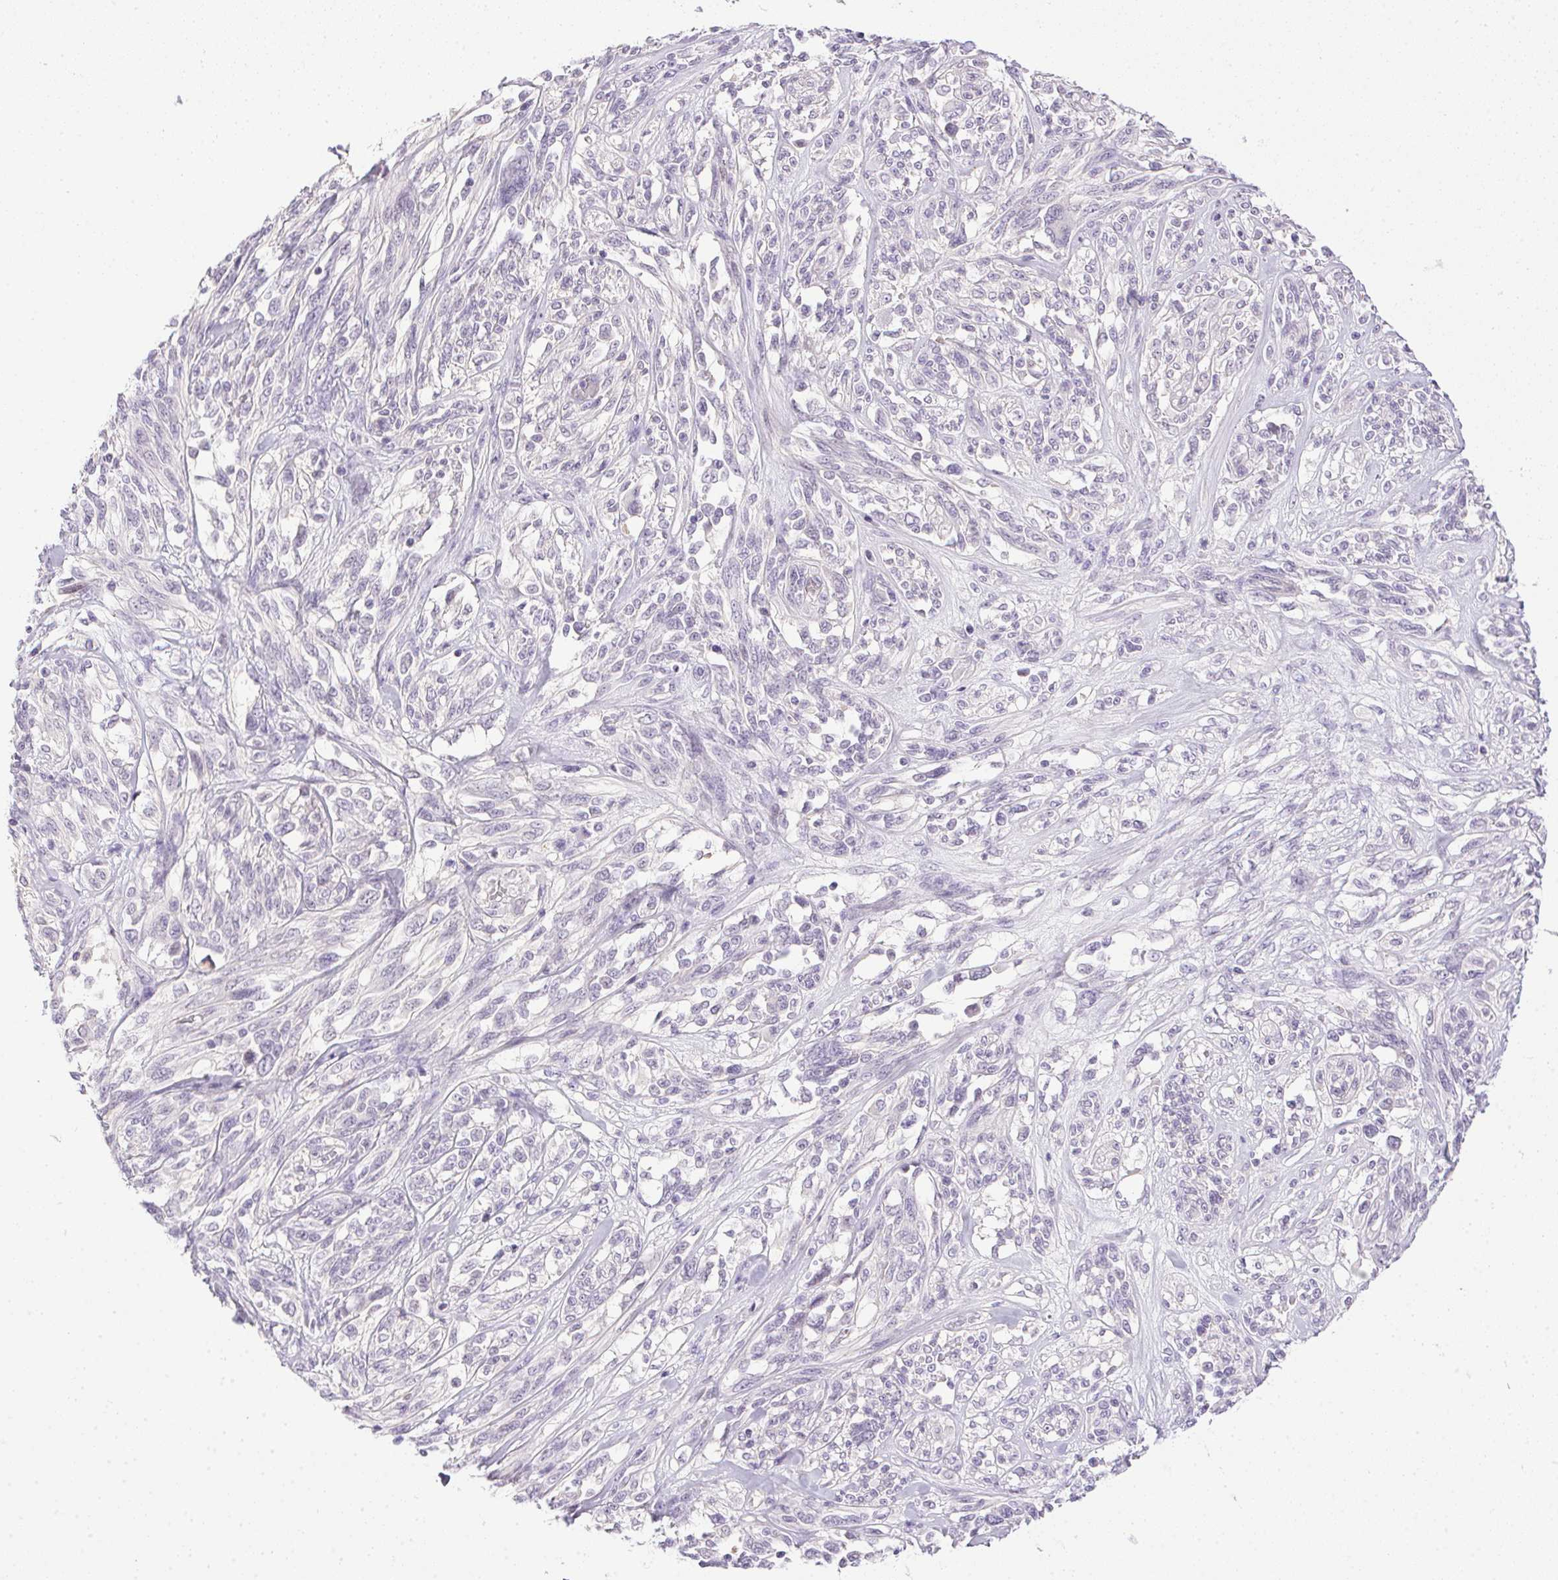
{"staining": {"intensity": "negative", "quantity": "none", "location": "none"}, "tissue": "melanoma", "cell_type": "Tumor cells", "image_type": "cancer", "snomed": [{"axis": "morphology", "description": "Malignant melanoma, NOS"}, {"axis": "topography", "description": "Skin"}], "caption": "IHC histopathology image of neoplastic tissue: melanoma stained with DAB (3,3'-diaminobenzidine) displays no significant protein staining in tumor cells.", "gene": "PRL", "patient": {"sex": "female", "age": 91}}